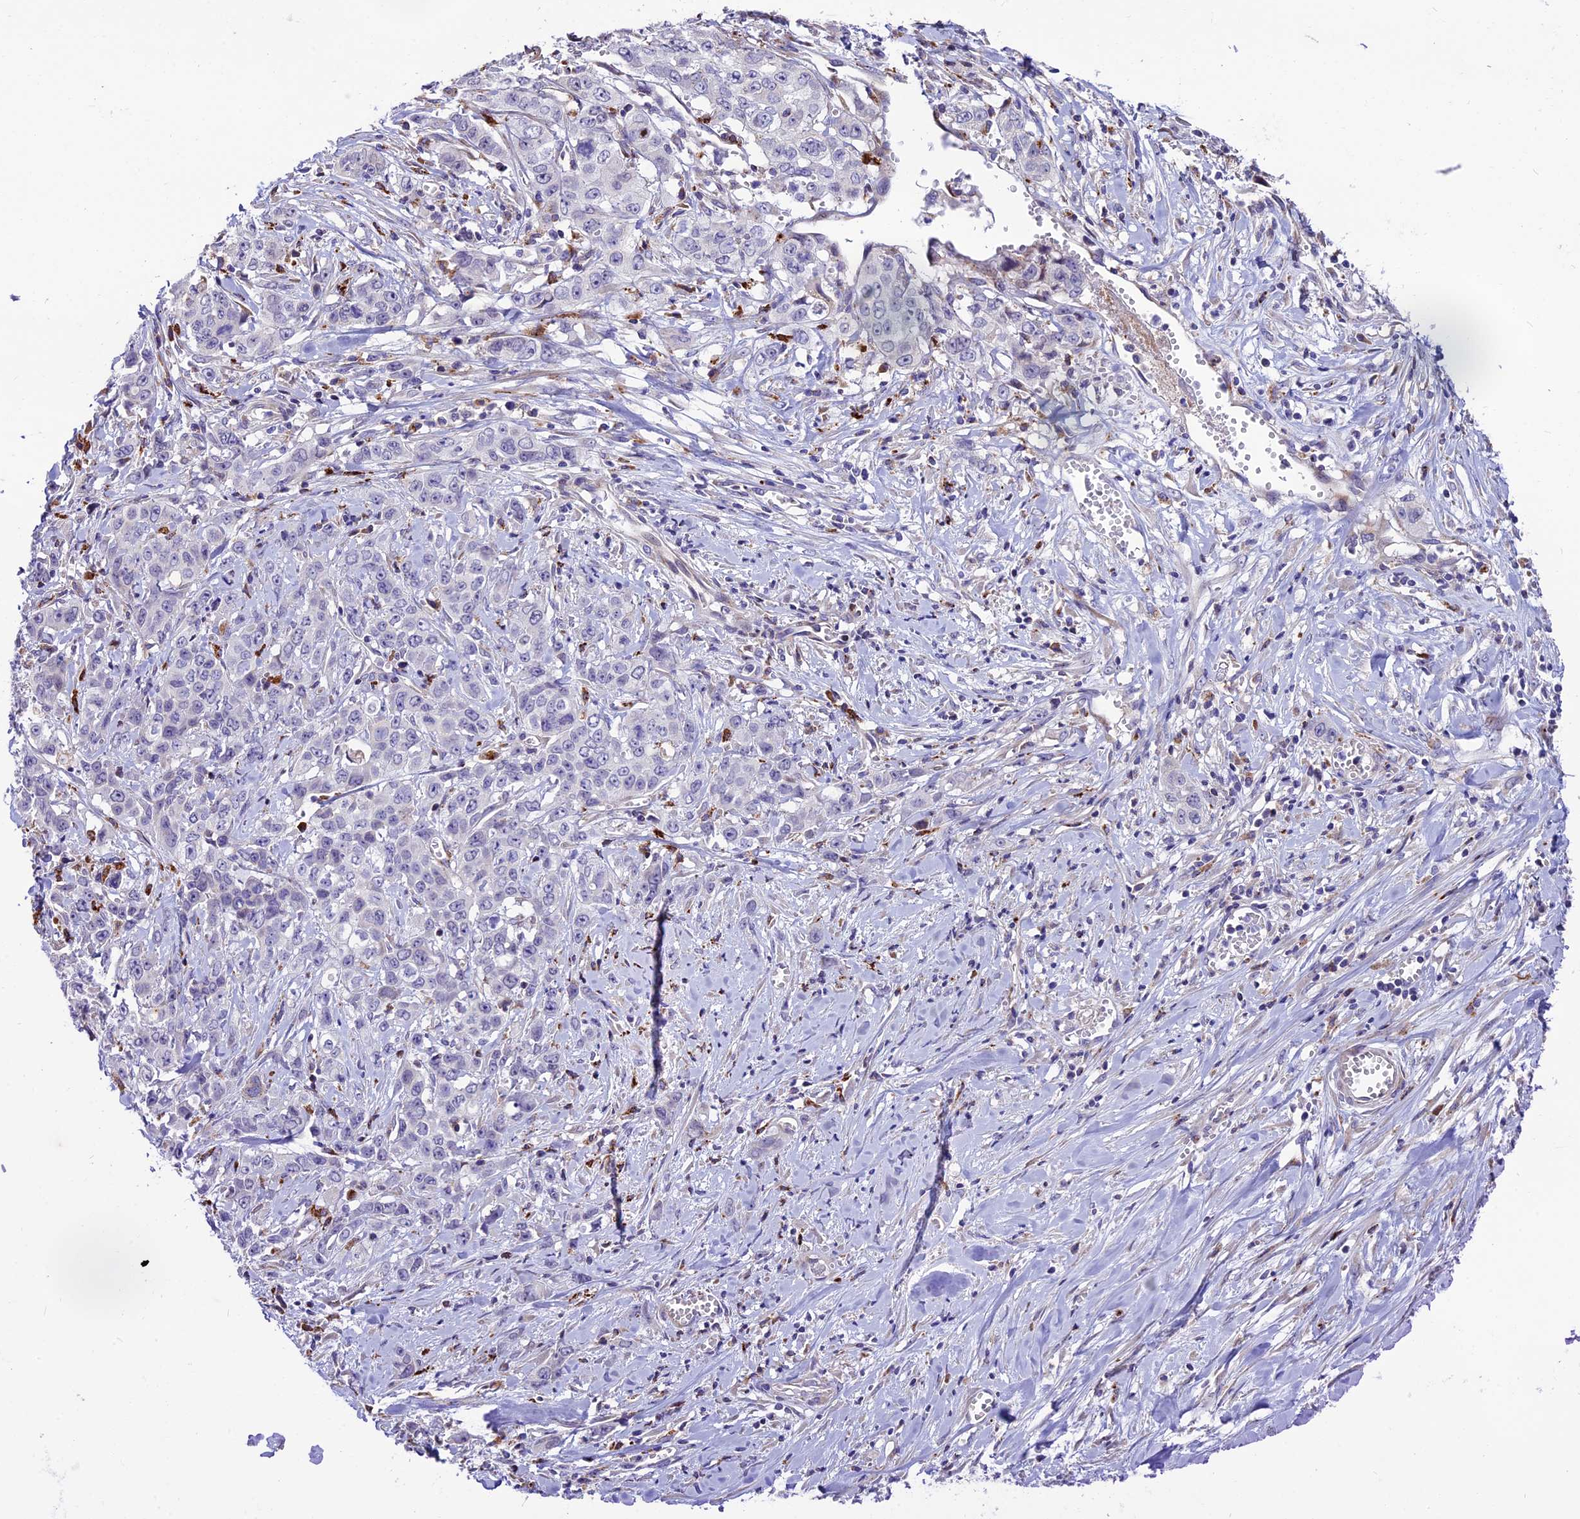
{"staining": {"intensity": "negative", "quantity": "none", "location": "none"}, "tissue": "stomach cancer", "cell_type": "Tumor cells", "image_type": "cancer", "snomed": [{"axis": "morphology", "description": "Adenocarcinoma, NOS"}, {"axis": "topography", "description": "Stomach, upper"}], "caption": "The IHC micrograph has no significant staining in tumor cells of adenocarcinoma (stomach) tissue.", "gene": "THRSP", "patient": {"sex": "male", "age": 62}}